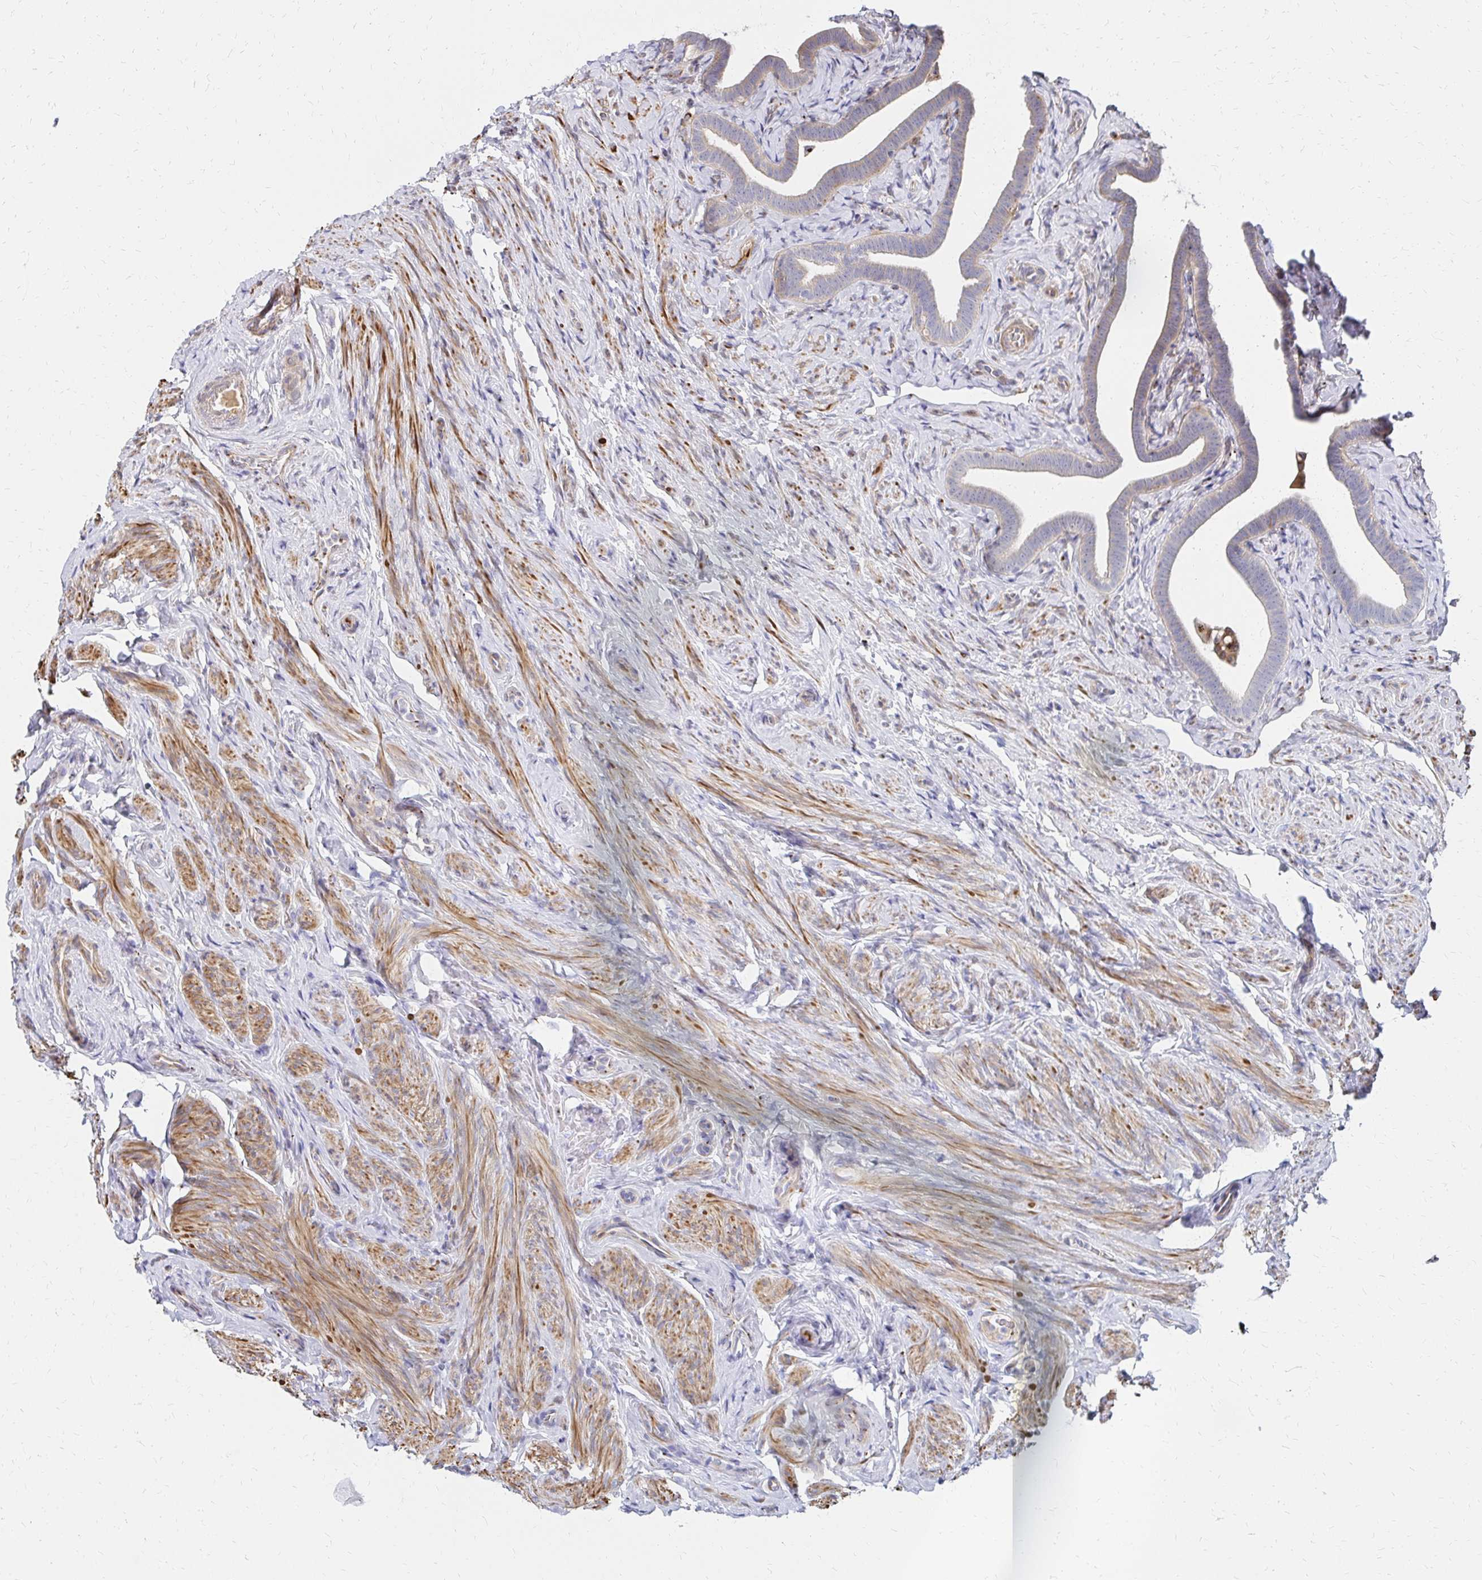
{"staining": {"intensity": "weak", "quantity": "<25%", "location": "cytoplasmic/membranous"}, "tissue": "fallopian tube", "cell_type": "Glandular cells", "image_type": "normal", "snomed": [{"axis": "morphology", "description": "Normal tissue, NOS"}, {"axis": "topography", "description": "Fallopian tube"}], "caption": "Immunohistochemistry micrograph of benign fallopian tube: fallopian tube stained with DAB (3,3'-diaminobenzidine) reveals no significant protein staining in glandular cells. The staining is performed using DAB (3,3'-diaminobenzidine) brown chromogen with nuclei counter-stained in using hematoxylin.", "gene": "MAN1A1", "patient": {"sex": "female", "age": 69}}